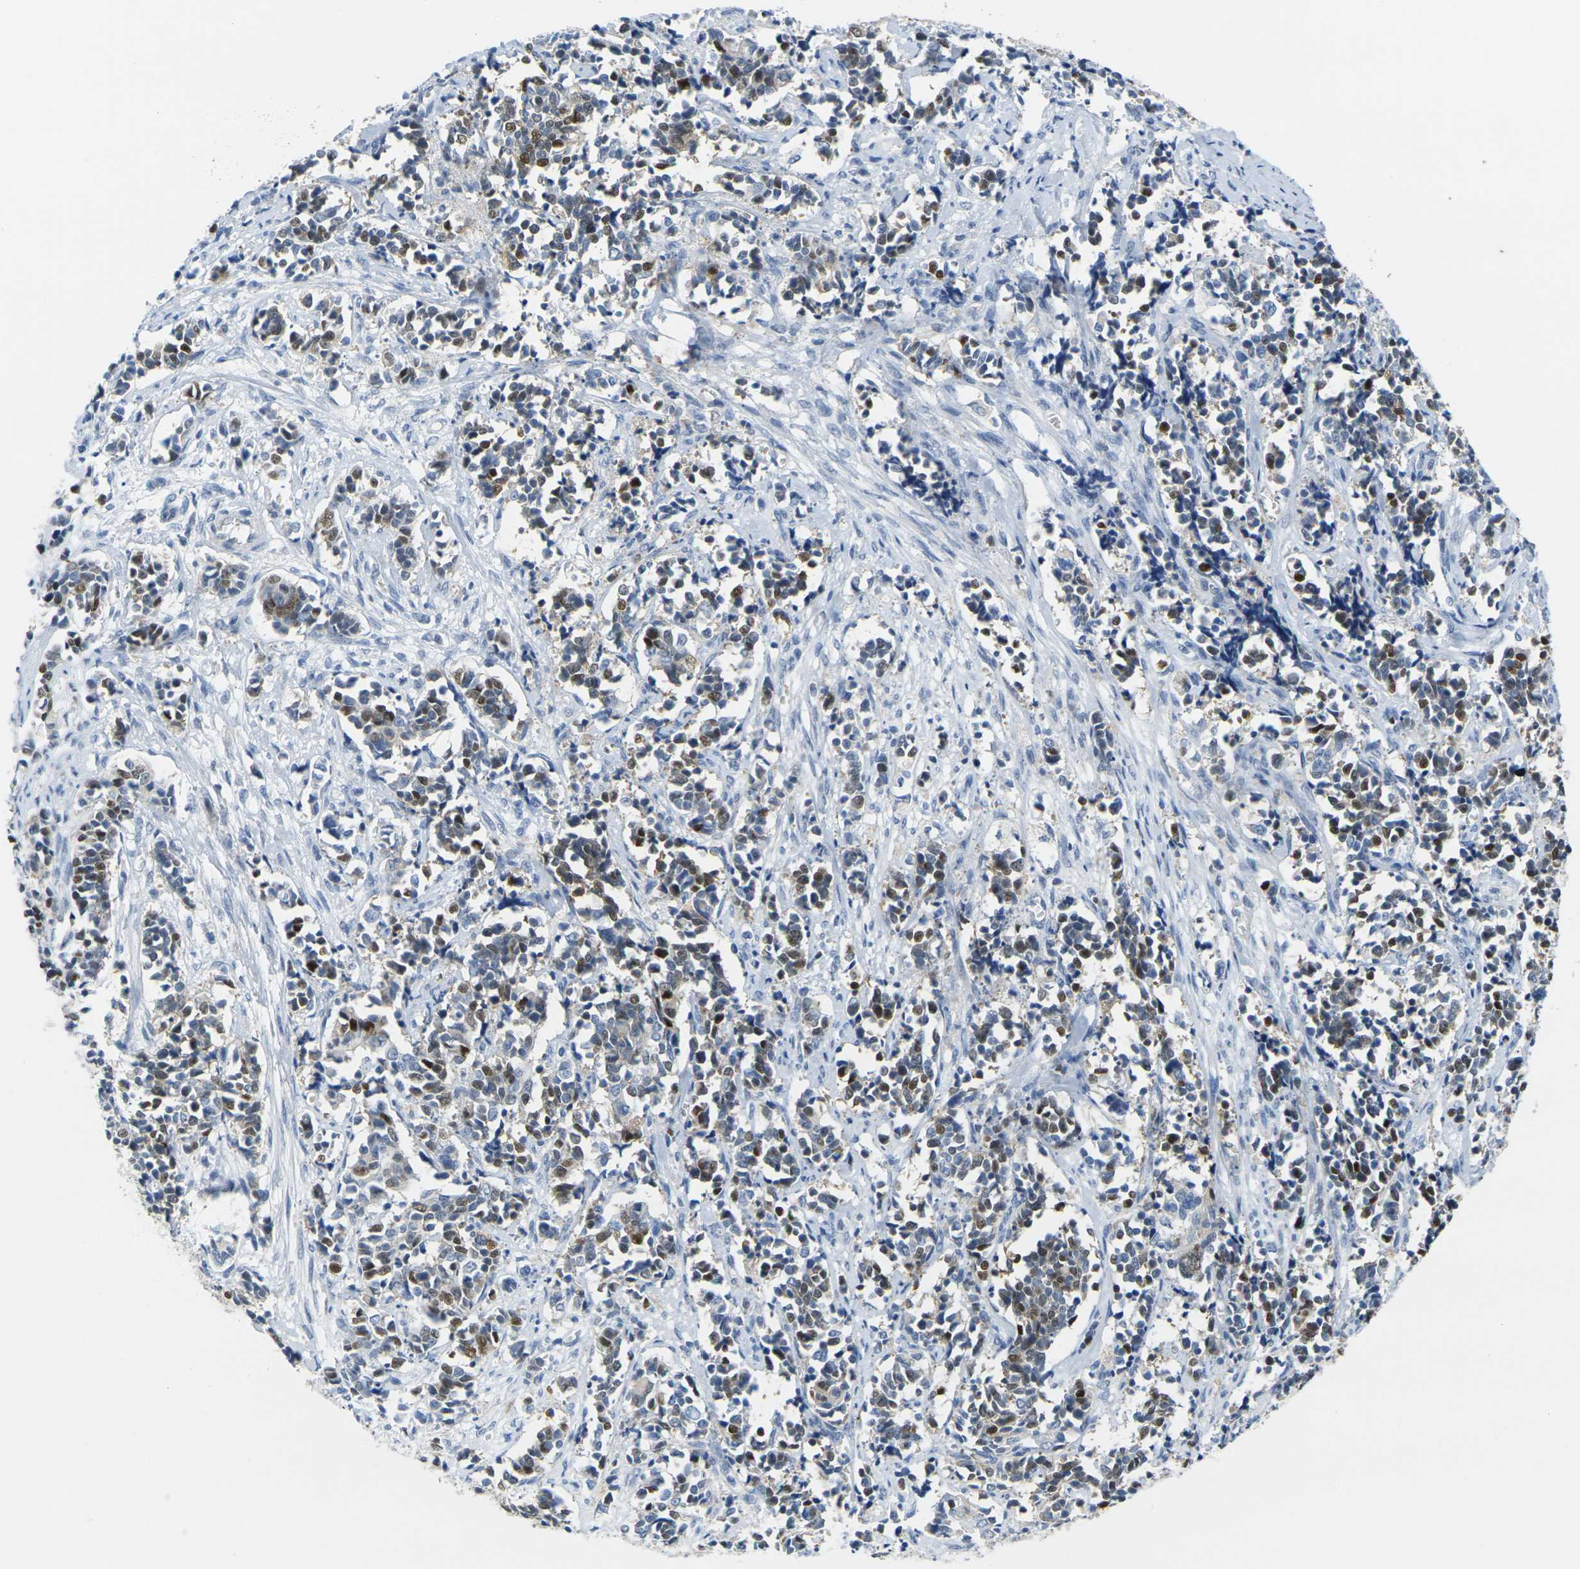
{"staining": {"intensity": "moderate", "quantity": "25%-75%", "location": "nuclear"}, "tissue": "cervical cancer", "cell_type": "Tumor cells", "image_type": "cancer", "snomed": [{"axis": "morphology", "description": "Normal tissue, NOS"}, {"axis": "morphology", "description": "Squamous cell carcinoma, NOS"}, {"axis": "topography", "description": "Cervix"}], "caption": "This is a histology image of immunohistochemistry staining of cervical squamous cell carcinoma, which shows moderate staining in the nuclear of tumor cells.", "gene": "CDK2", "patient": {"sex": "female", "age": 35}}